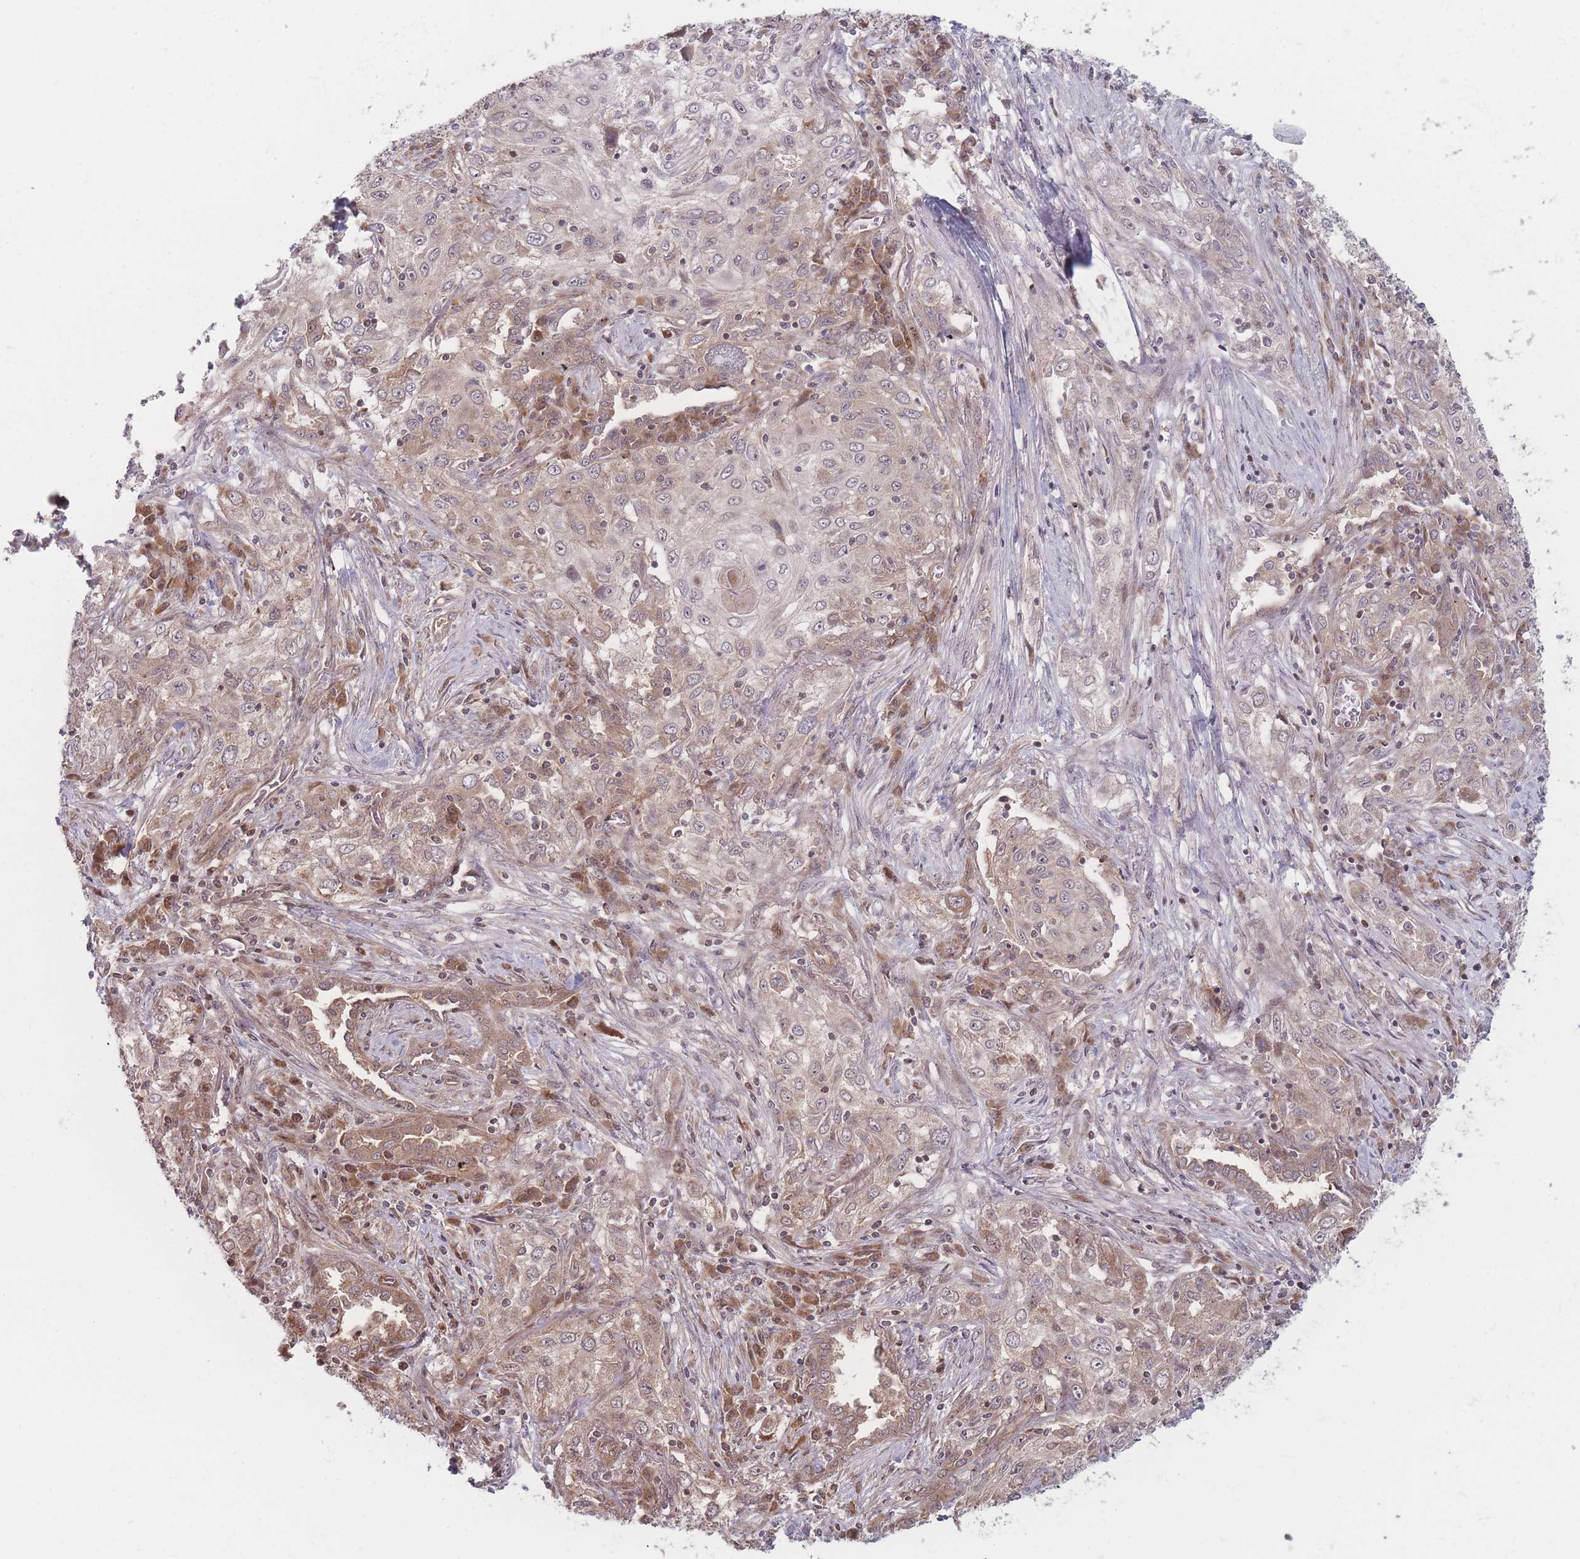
{"staining": {"intensity": "weak", "quantity": "25%-75%", "location": "cytoplasmic/membranous"}, "tissue": "lung cancer", "cell_type": "Tumor cells", "image_type": "cancer", "snomed": [{"axis": "morphology", "description": "Squamous cell carcinoma, NOS"}, {"axis": "topography", "description": "Lung"}], "caption": "A photomicrograph of human squamous cell carcinoma (lung) stained for a protein displays weak cytoplasmic/membranous brown staining in tumor cells.", "gene": "RPS18", "patient": {"sex": "female", "age": 69}}